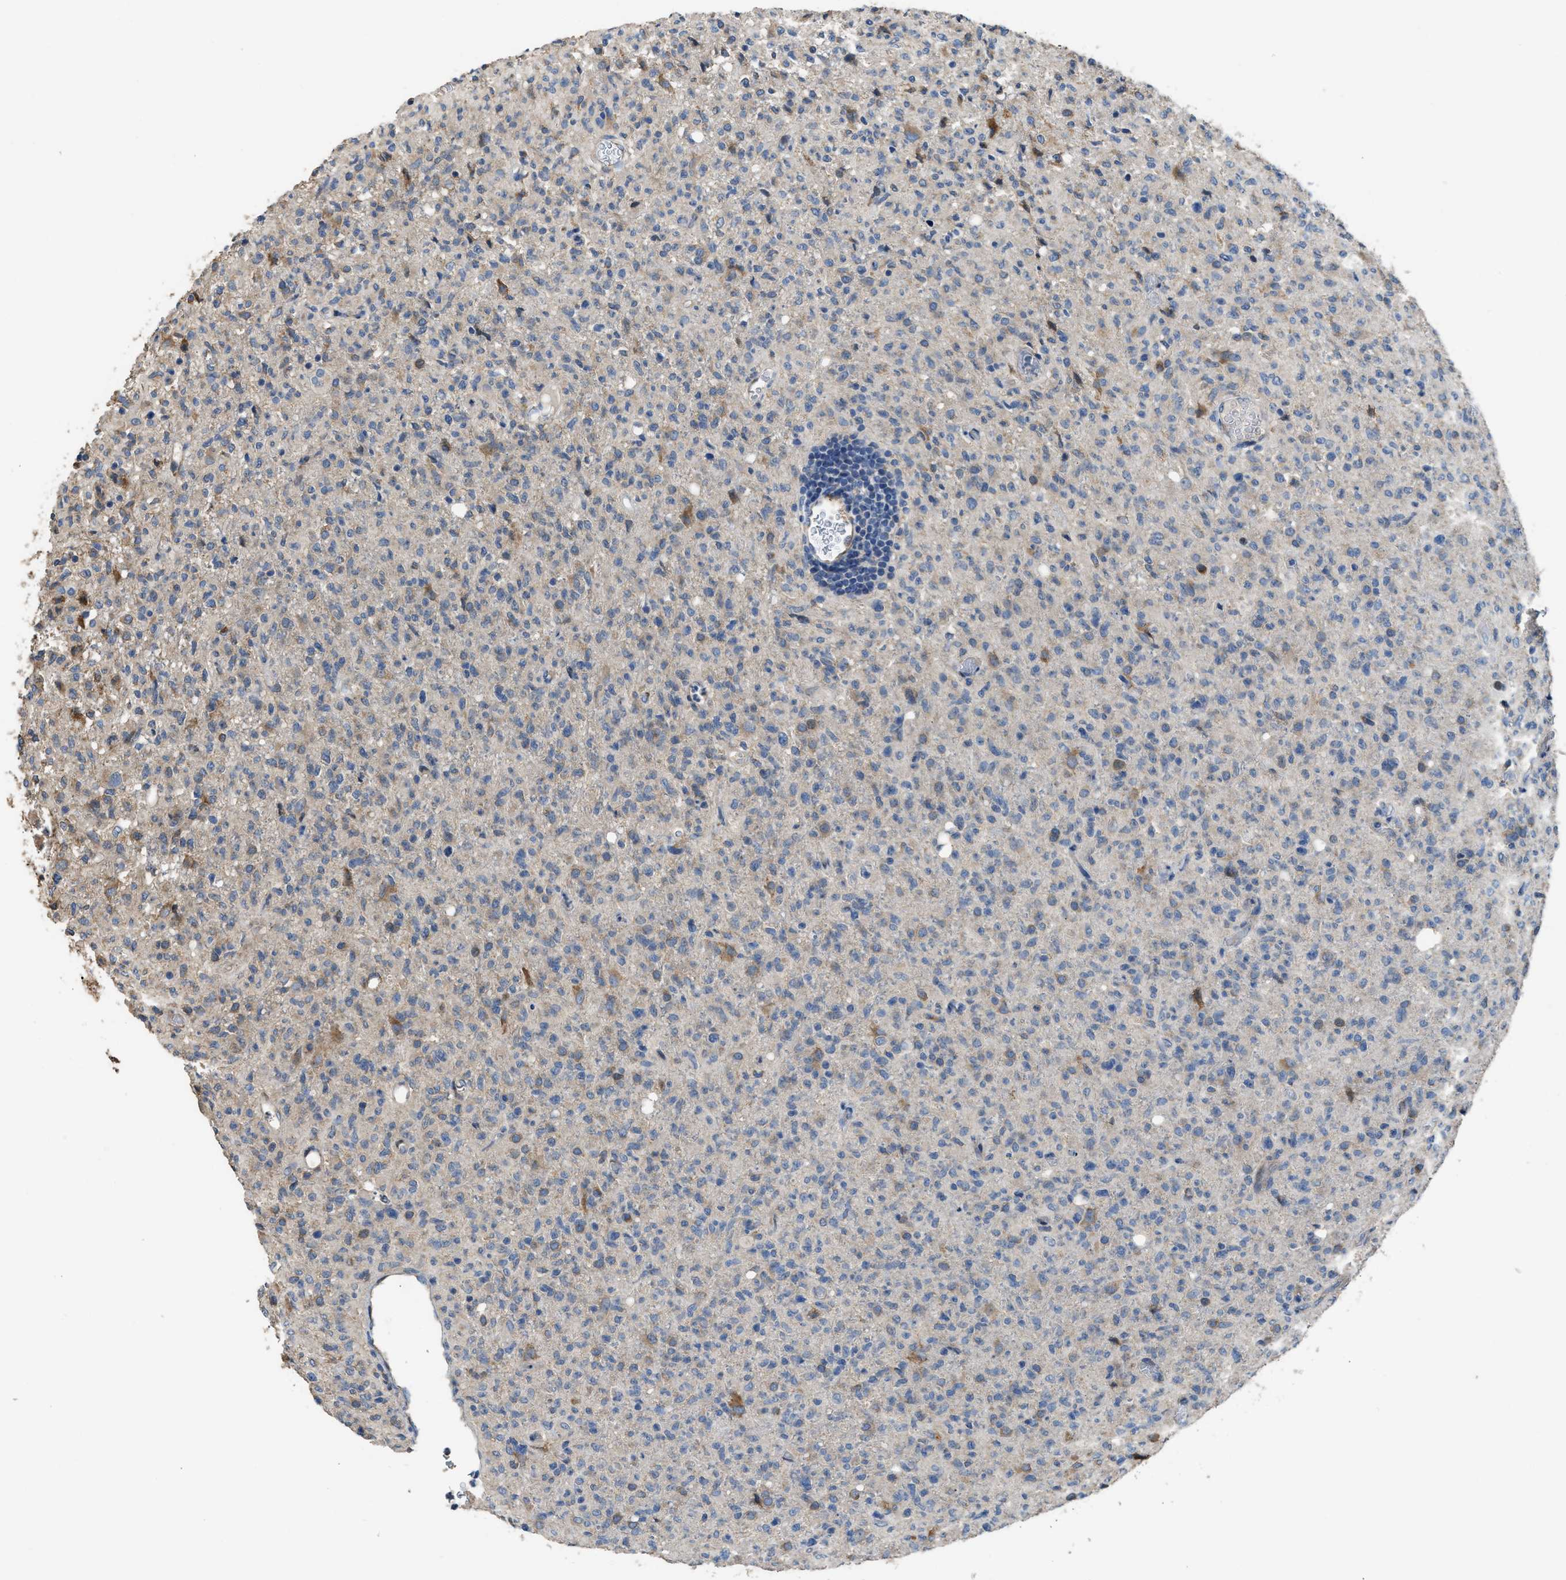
{"staining": {"intensity": "moderate", "quantity": "<25%", "location": "cytoplasmic/membranous"}, "tissue": "glioma", "cell_type": "Tumor cells", "image_type": "cancer", "snomed": [{"axis": "morphology", "description": "Glioma, malignant, High grade"}, {"axis": "topography", "description": "Brain"}], "caption": "Brown immunohistochemical staining in human malignant glioma (high-grade) exhibits moderate cytoplasmic/membranous positivity in approximately <25% of tumor cells.", "gene": "TMEM150A", "patient": {"sex": "female", "age": 57}}